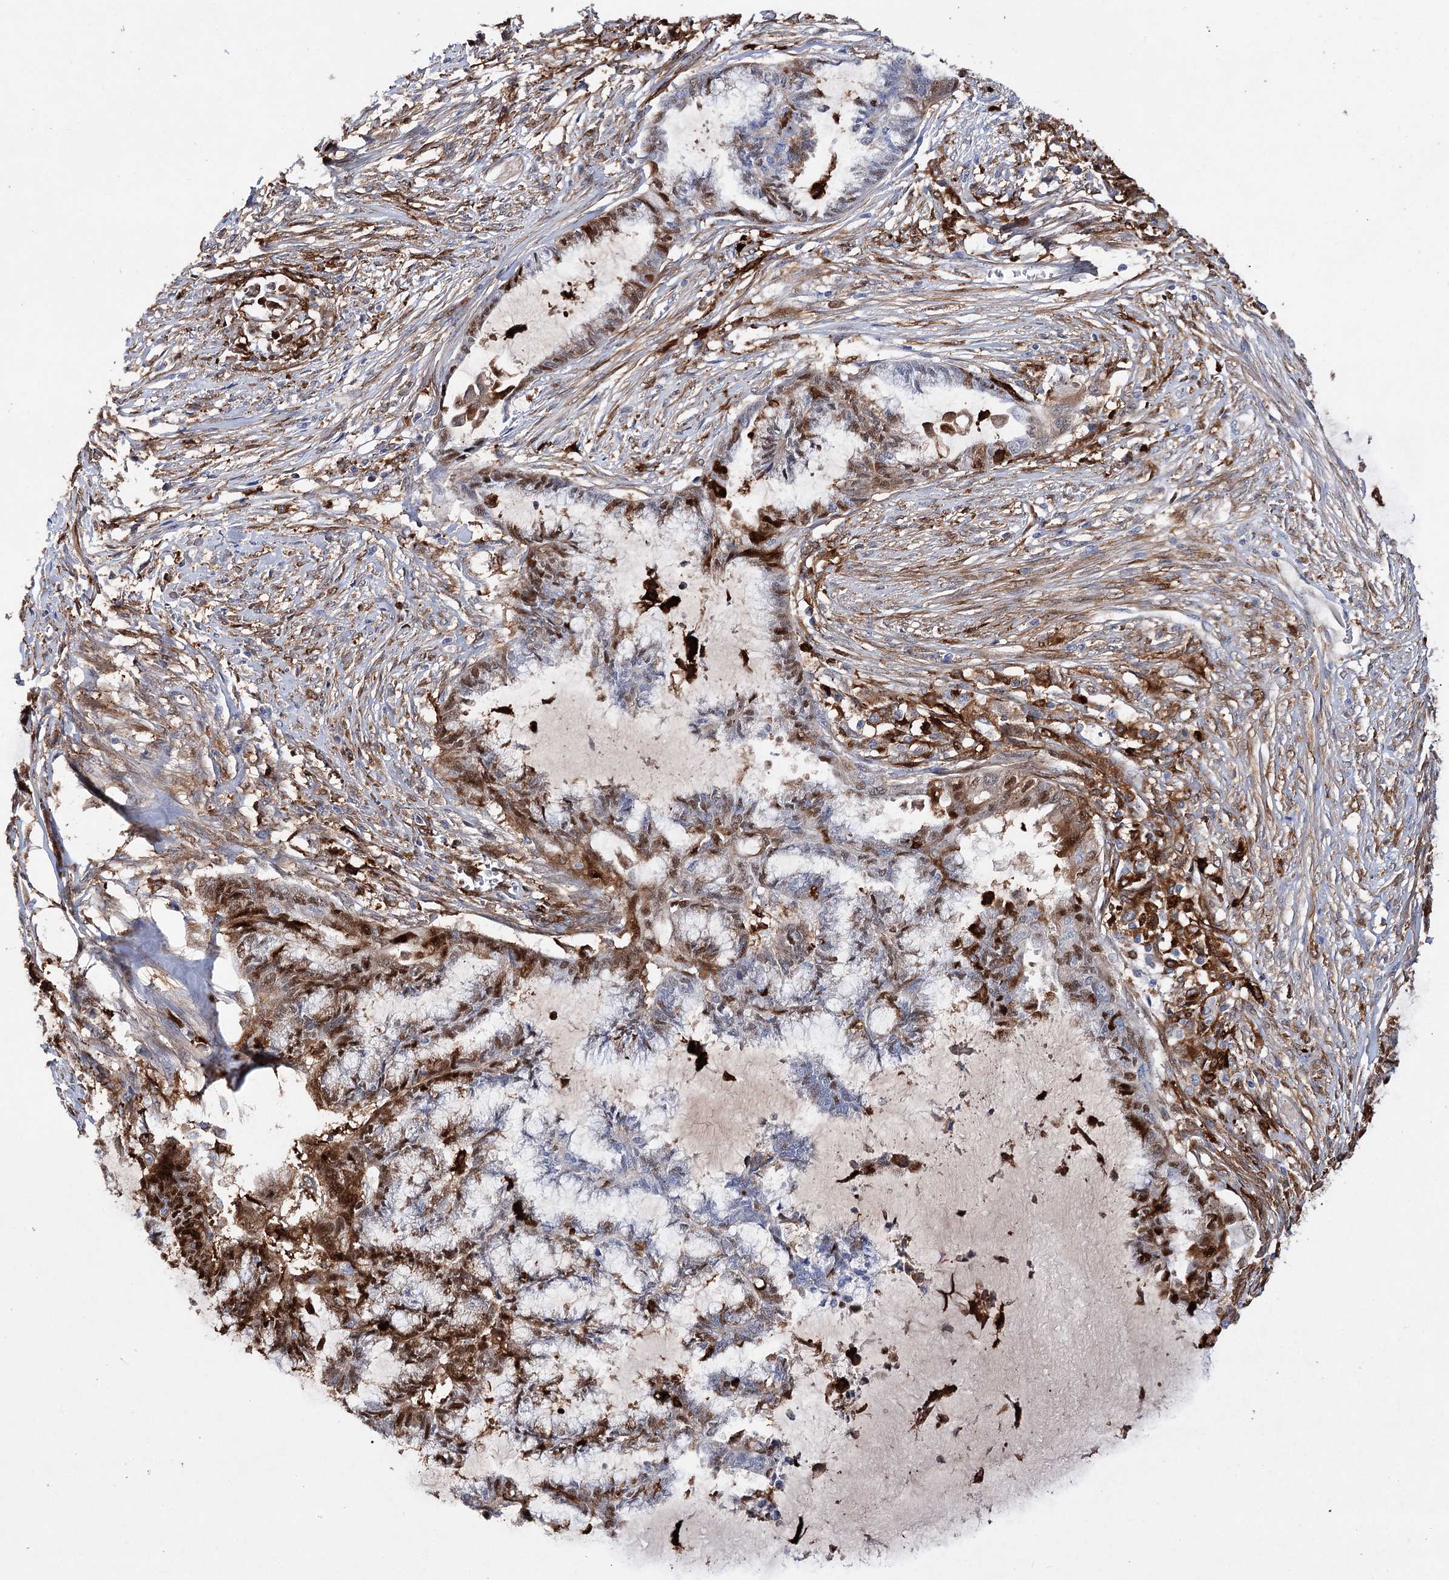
{"staining": {"intensity": "strong", "quantity": "25%-75%", "location": "cytoplasmic/membranous,nuclear"}, "tissue": "endometrial cancer", "cell_type": "Tumor cells", "image_type": "cancer", "snomed": [{"axis": "morphology", "description": "Adenocarcinoma, NOS"}, {"axis": "topography", "description": "Endometrium"}], "caption": "Protein staining by immunohistochemistry reveals strong cytoplasmic/membranous and nuclear expression in about 25%-75% of tumor cells in adenocarcinoma (endometrial). (IHC, brightfield microscopy, high magnification).", "gene": "CFAP46", "patient": {"sex": "female", "age": 86}}